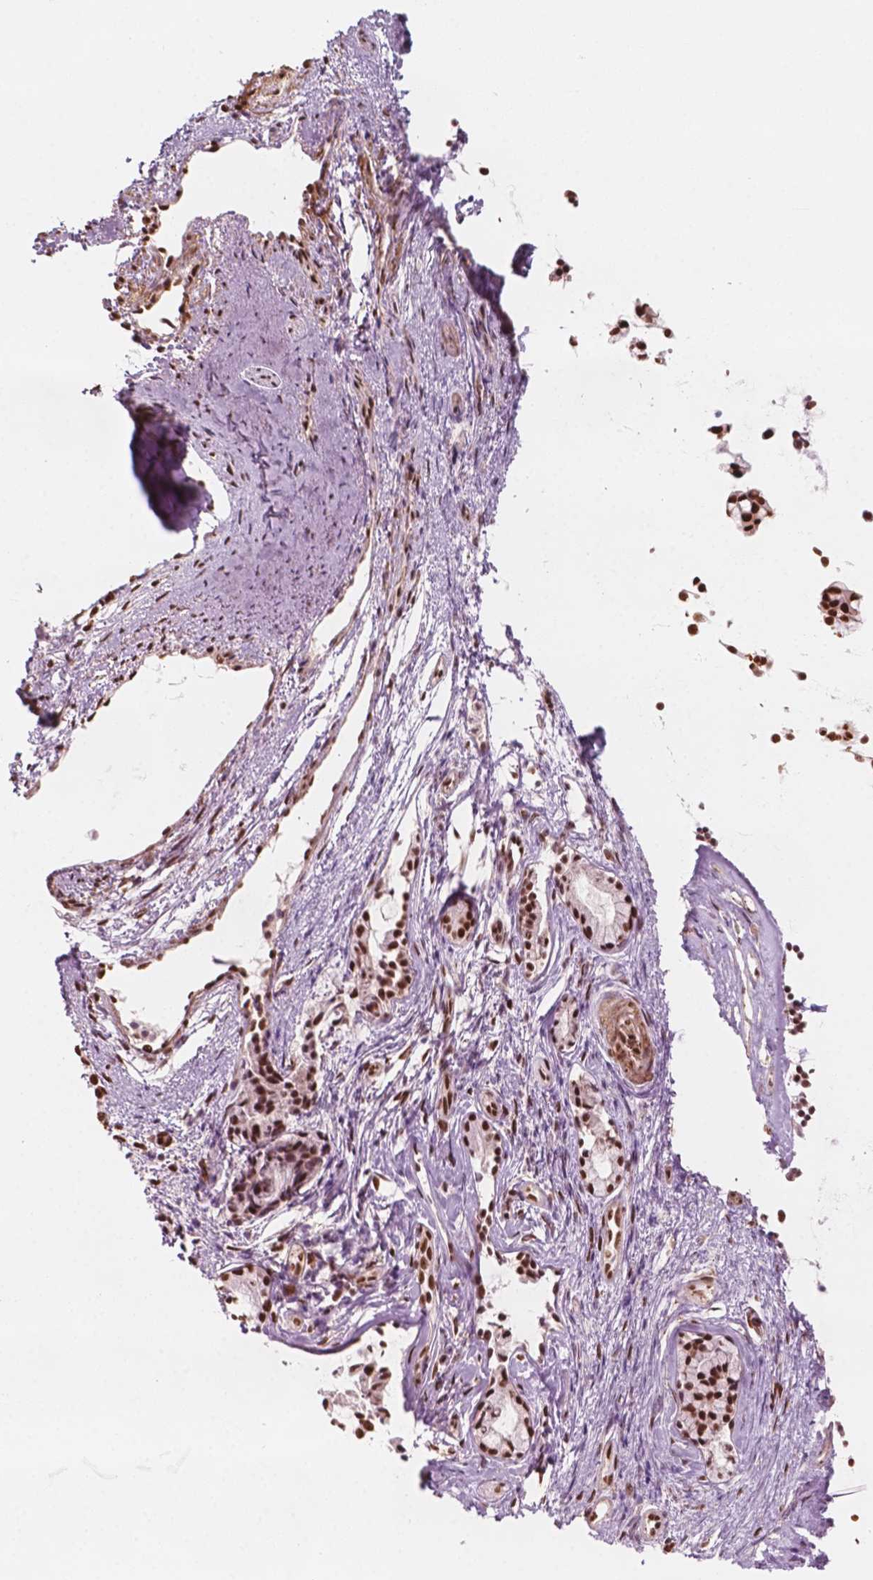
{"staining": {"intensity": "strong", "quantity": ">75%", "location": "nuclear"}, "tissue": "nasopharynx", "cell_type": "Respiratory epithelial cells", "image_type": "normal", "snomed": [{"axis": "morphology", "description": "Normal tissue, NOS"}, {"axis": "topography", "description": "Nasopharynx"}], "caption": "Benign nasopharynx was stained to show a protein in brown. There is high levels of strong nuclear expression in approximately >75% of respiratory epithelial cells. The staining was performed using DAB (3,3'-diaminobenzidine) to visualize the protein expression in brown, while the nuclei were stained in blue with hematoxylin (Magnification: 20x).", "gene": "GTF3C5", "patient": {"sex": "female", "age": 52}}